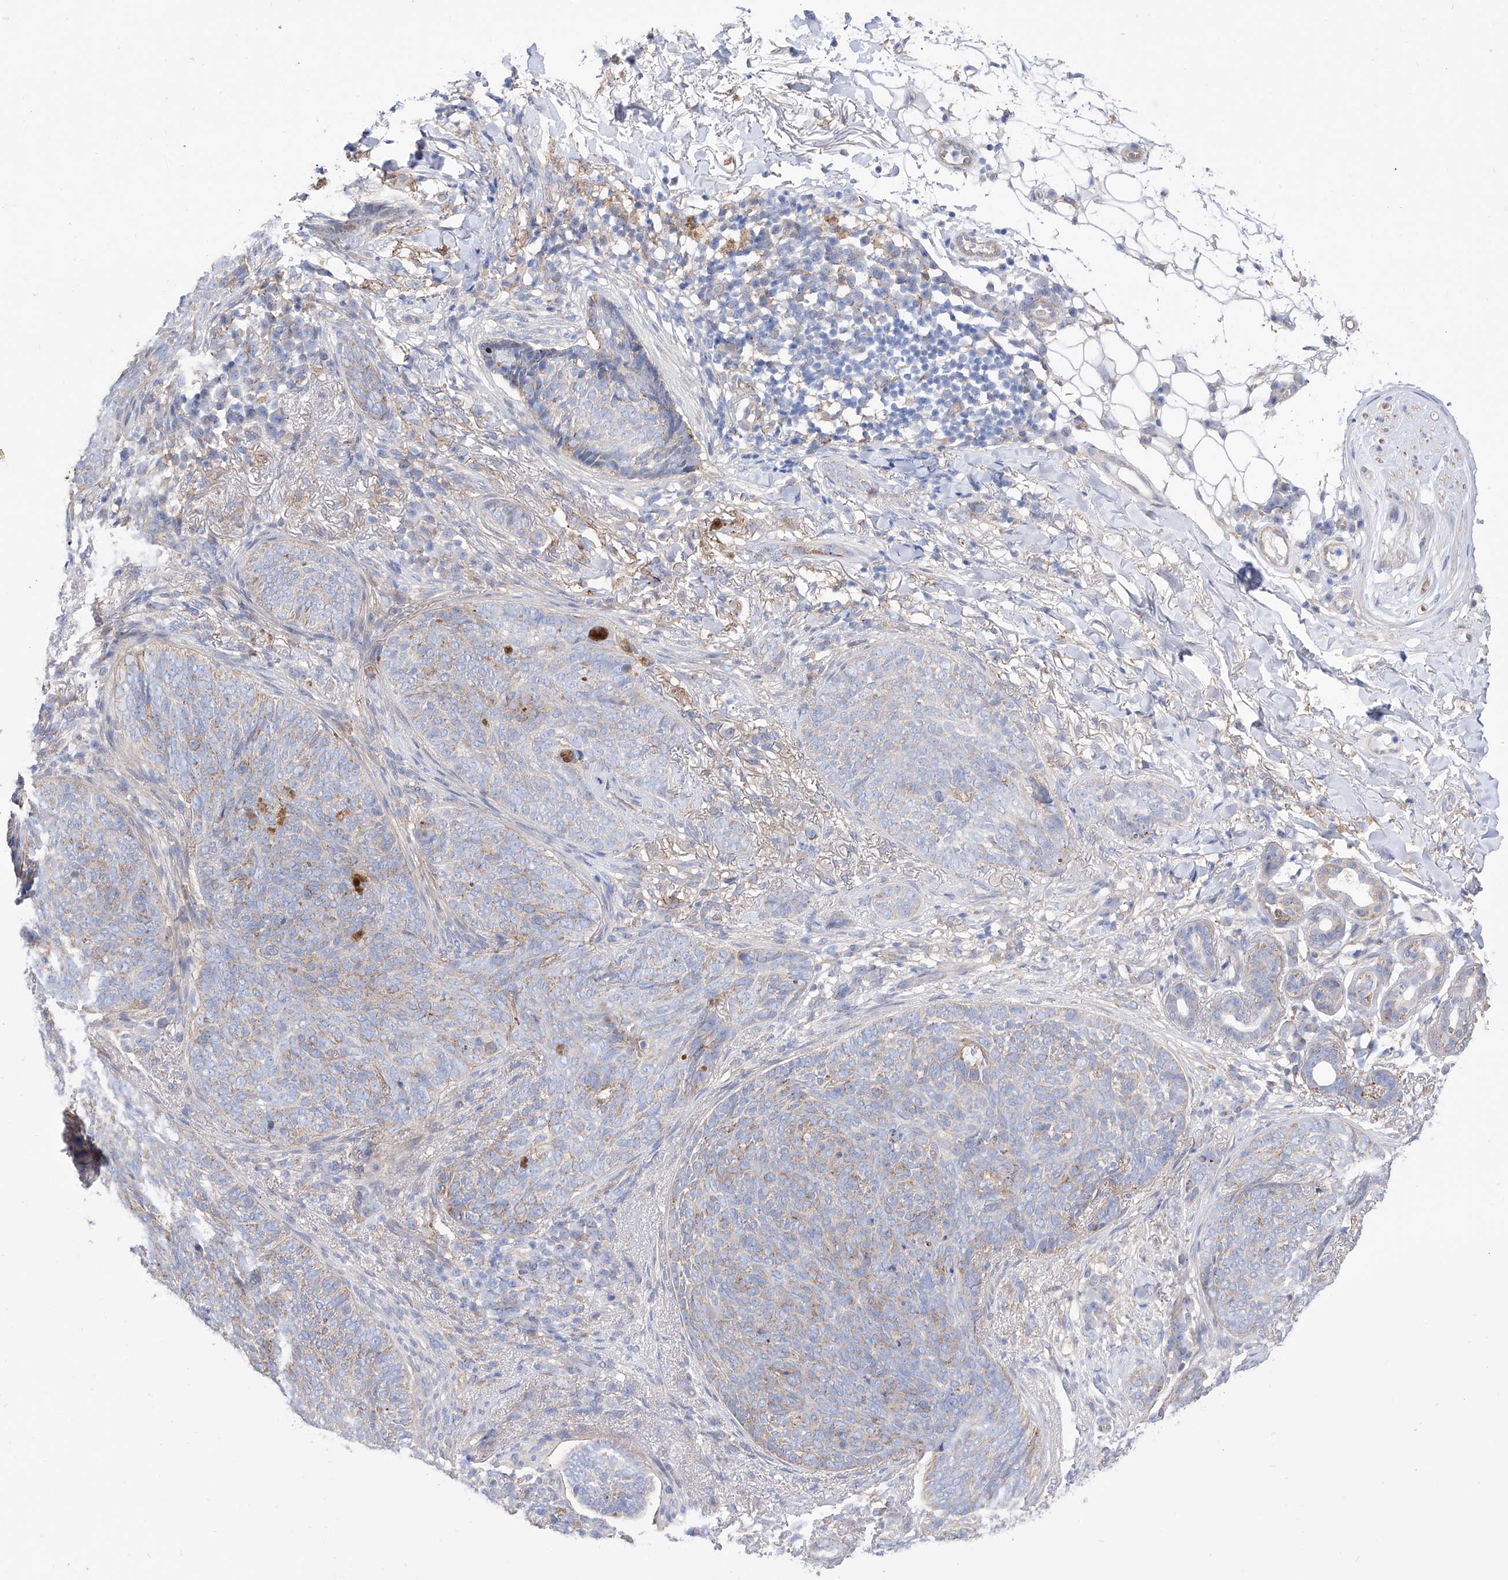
{"staining": {"intensity": "weak", "quantity": "25%-75%", "location": "cytoplasmic/membranous"}, "tissue": "skin cancer", "cell_type": "Tumor cells", "image_type": "cancer", "snomed": [{"axis": "morphology", "description": "Basal cell carcinoma"}, {"axis": "topography", "description": "Skin"}], "caption": "IHC (DAB (3,3'-diaminobenzidine)) staining of basal cell carcinoma (skin) exhibits weak cytoplasmic/membranous protein expression in about 25%-75% of tumor cells.", "gene": "ZNF653", "patient": {"sex": "male", "age": 85}}